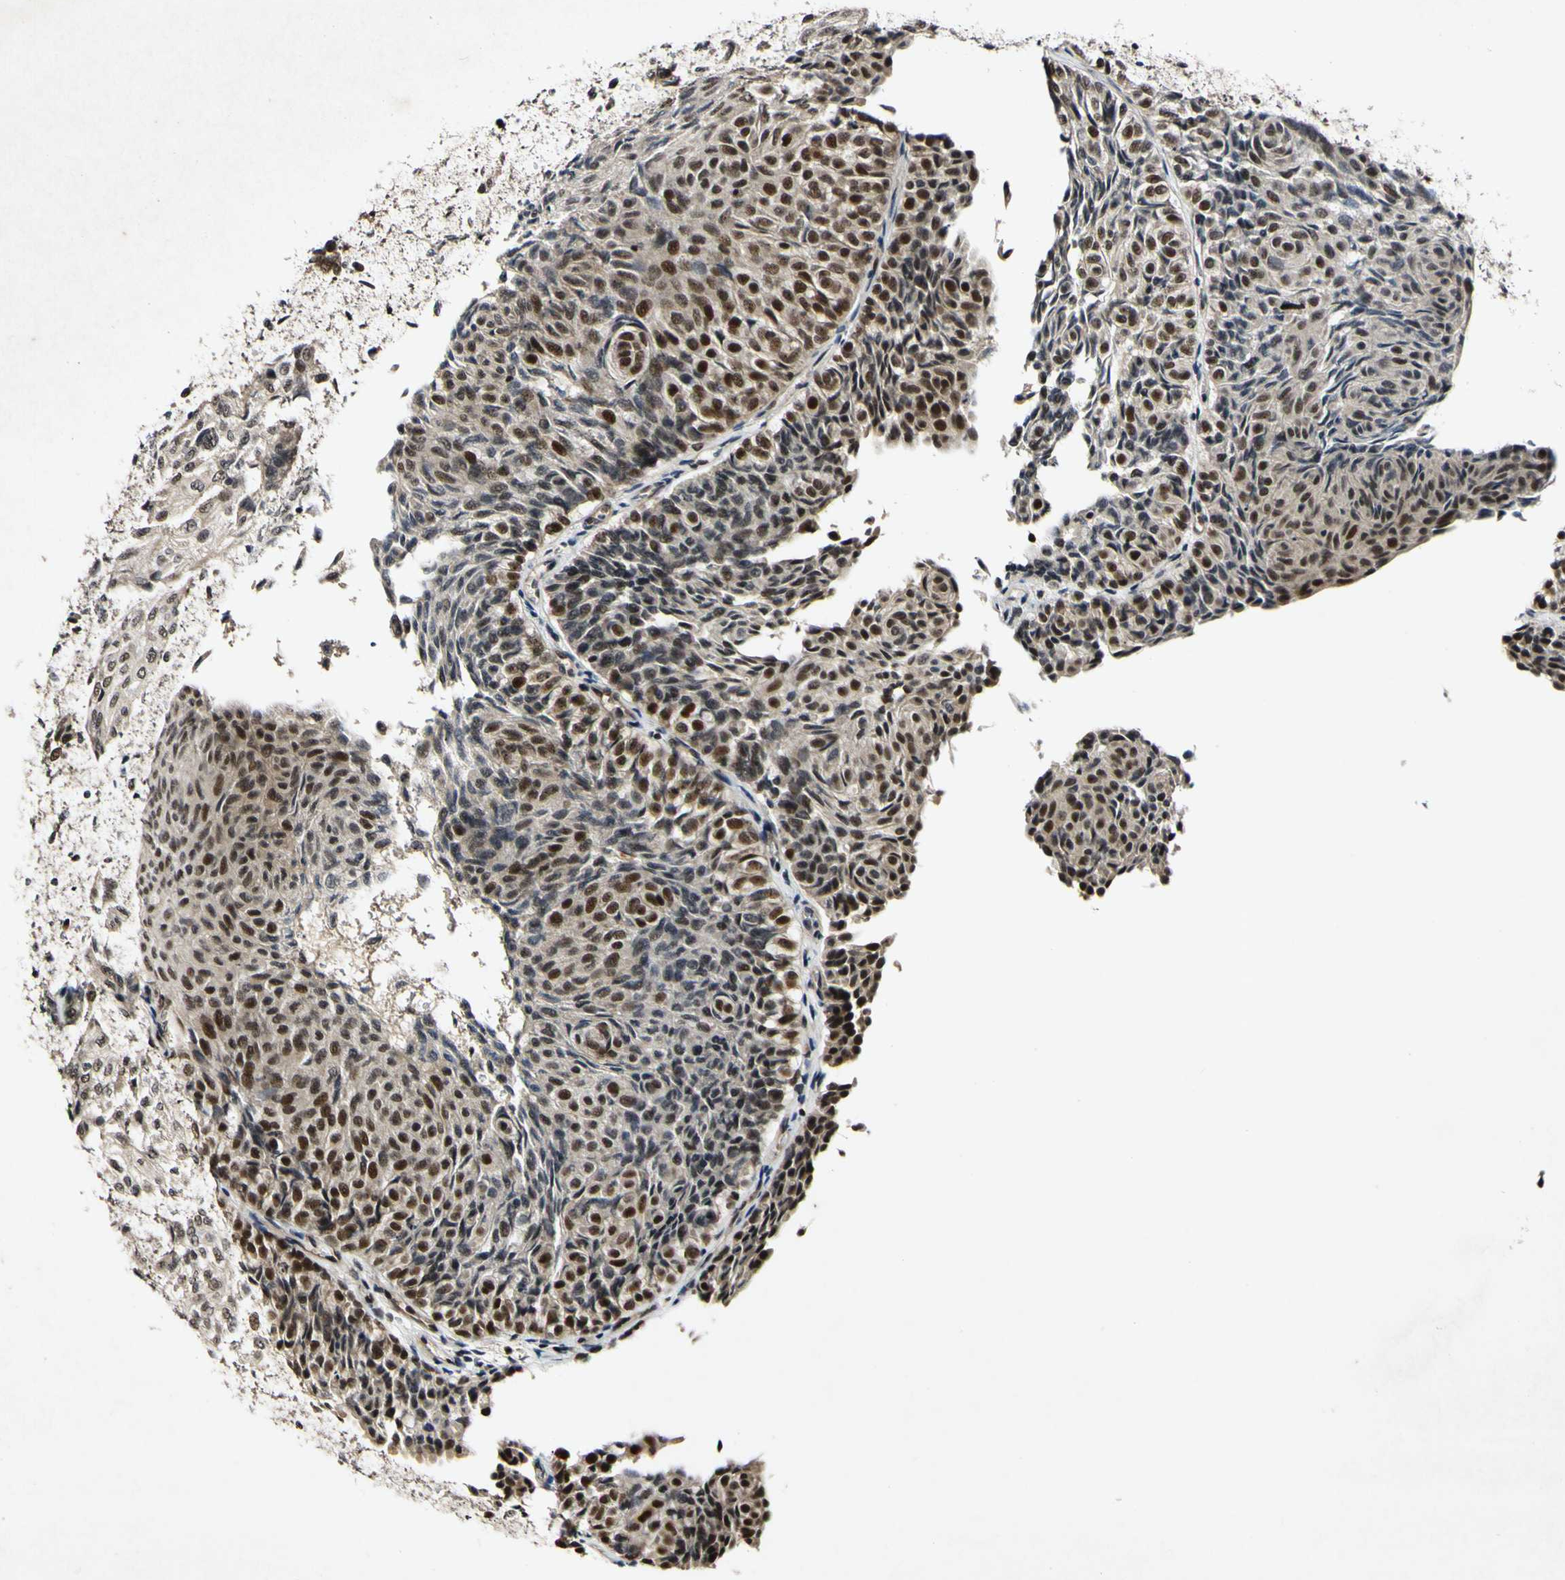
{"staining": {"intensity": "strong", "quantity": "<25%", "location": "nuclear"}, "tissue": "urothelial cancer", "cell_type": "Tumor cells", "image_type": "cancer", "snomed": [{"axis": "morphology", "description": "Urothelial carcinoma, Low grade"}, {"axis": "topography", "description": "Urinary bladder"}], "caption": "High-magnification brightfield microscopy of urothelial cancer stained with DAB (brown) and counterstained with hematoxylin (blue). tumor cells exhibit strong nuclear expression is identified in about<25% of cells. (DAB (3,3'-diaminobenzidine) = brown stain, brightfield microscopy at high magnification).", "gene": "POLR2F", "patient": {"sex": "male", "age": 78}}